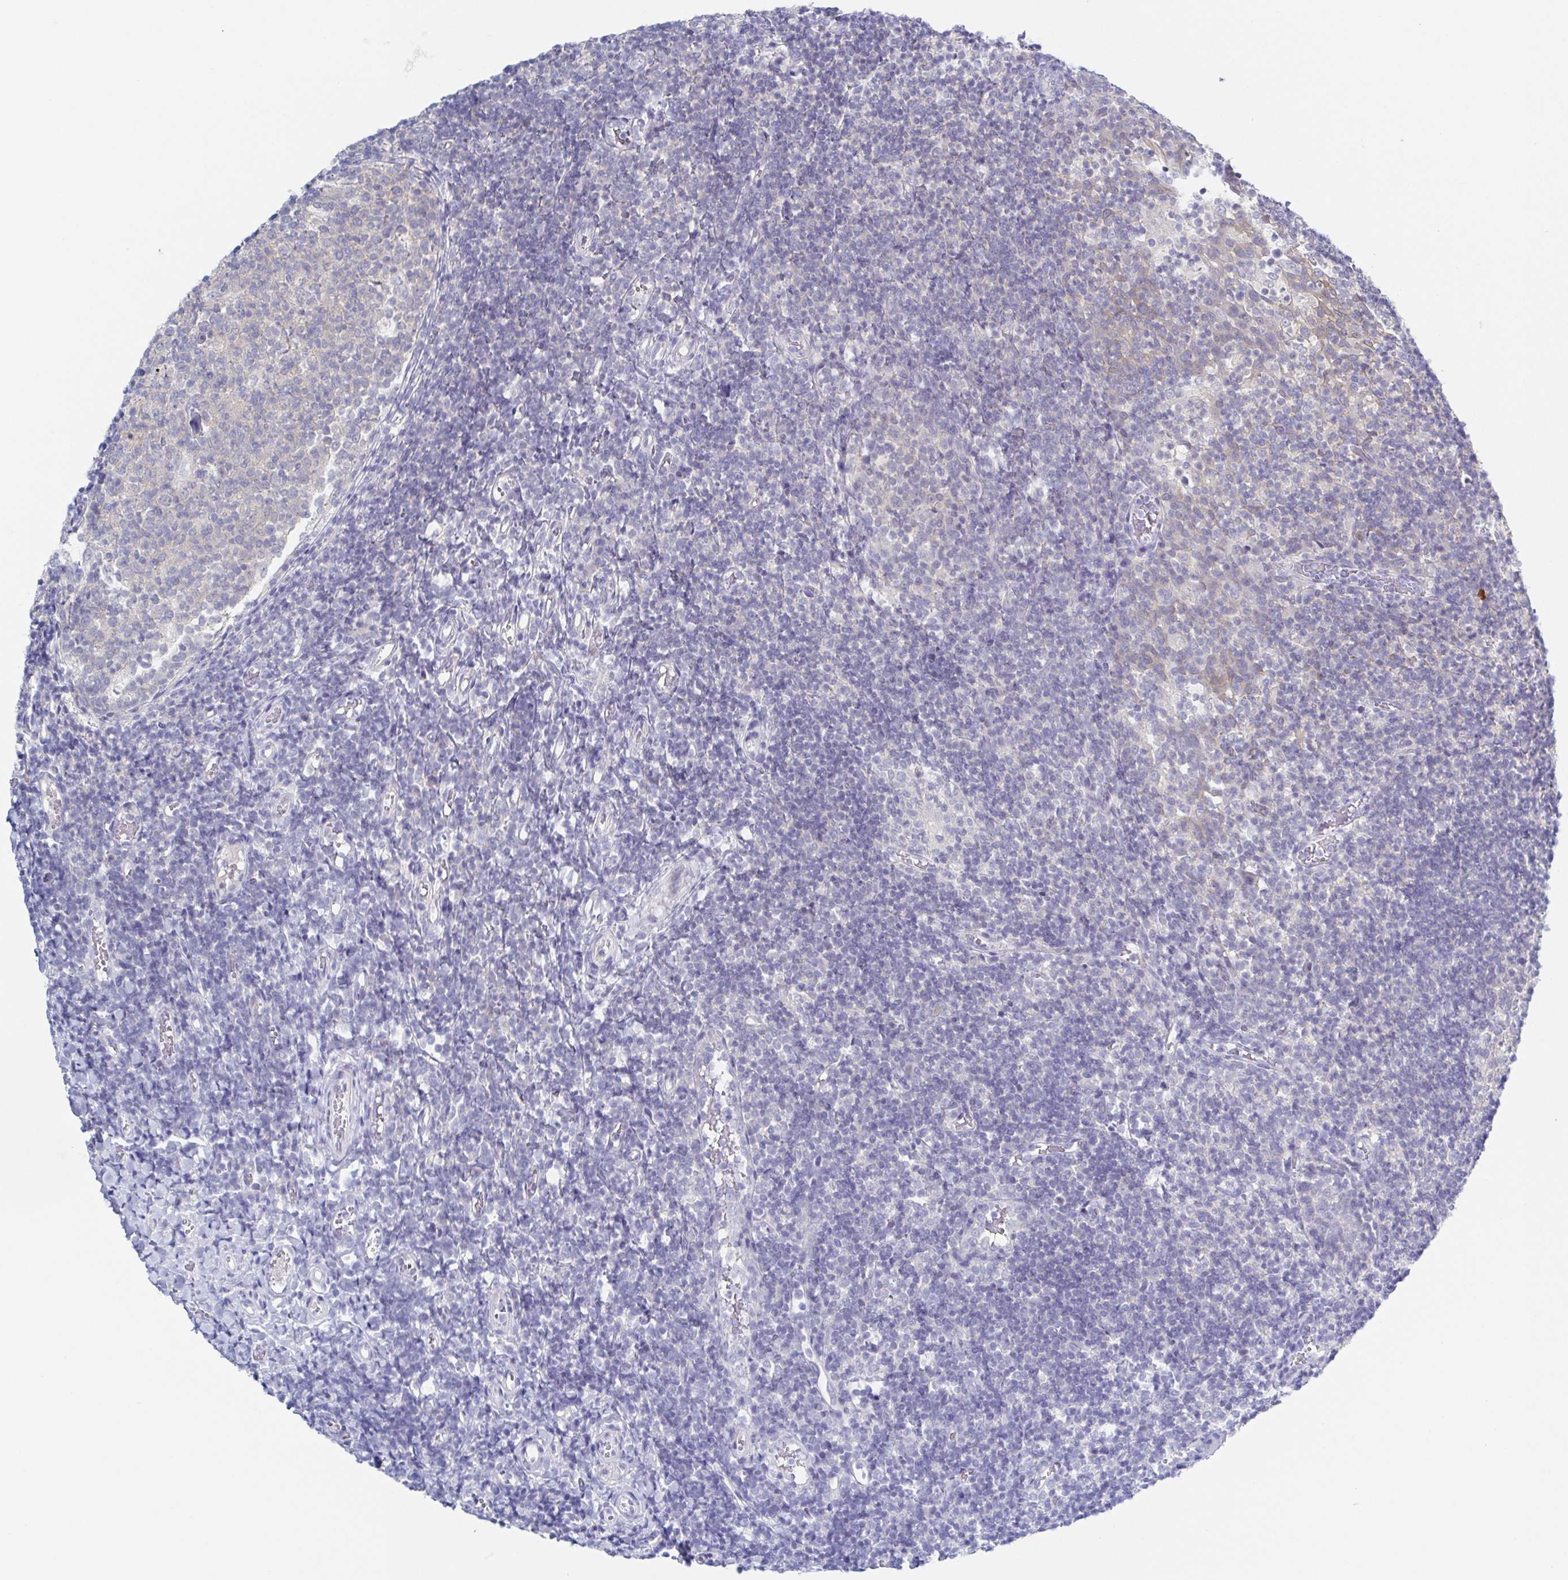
{"staining": {"intensity": "negative", "quantity": "none", "location": "none"}, "tissue": "tonsil", "cell_type": "Germinal center cells", "image_type": "normal", "snomed": [{"axis": "morphology", "description": "Normal tissue, NOS"}, {"axis": "topography", "description": "Tonsil"}], "caption": "DAB immunohistochemical staining of benign tonsil reveals no significant staining in germinal center cells.", "gene": "HTR2A", "patient": {"sex": "female", "age": 10}}